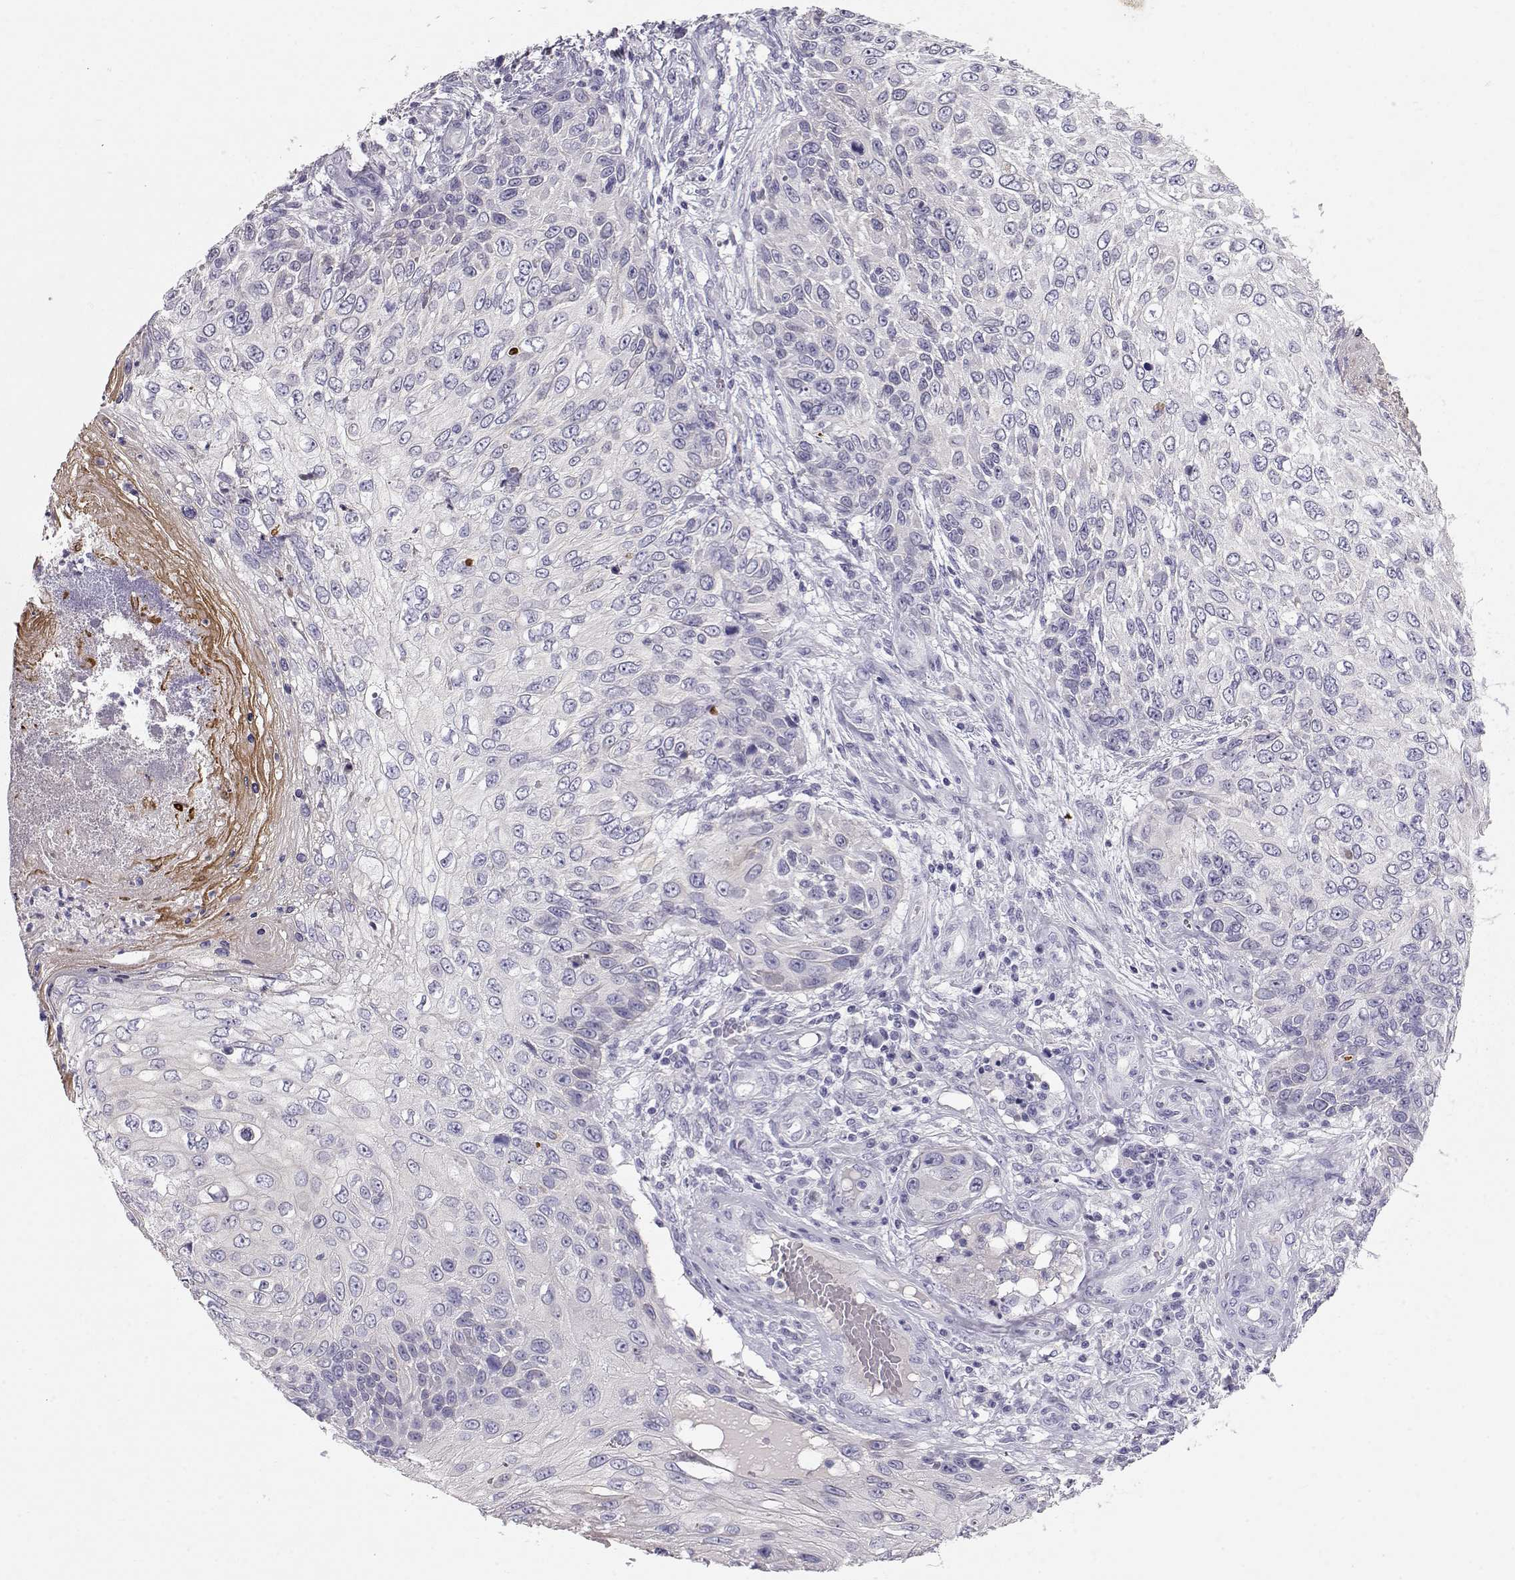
{"staining": {"intensity": "negative", "quantity": "none", "location": "none"}, "tissue": "skin cancer", "cell_type": "Tumor cells", "image_type": "cancer", "snomed": [{"axis": "morphology", "description": "Squamous cell carcinoma, NOS"}, {"axis": "topography", "description": "Skin"}], "caption": "This is a photomicrograph of immunohistochemistry (IHC) staining of squamous cell carcinoma (skin), which shows no positivity in tumor cells.", "gene": "GPR26", "patient": {"sex": "male", "age": 92}}